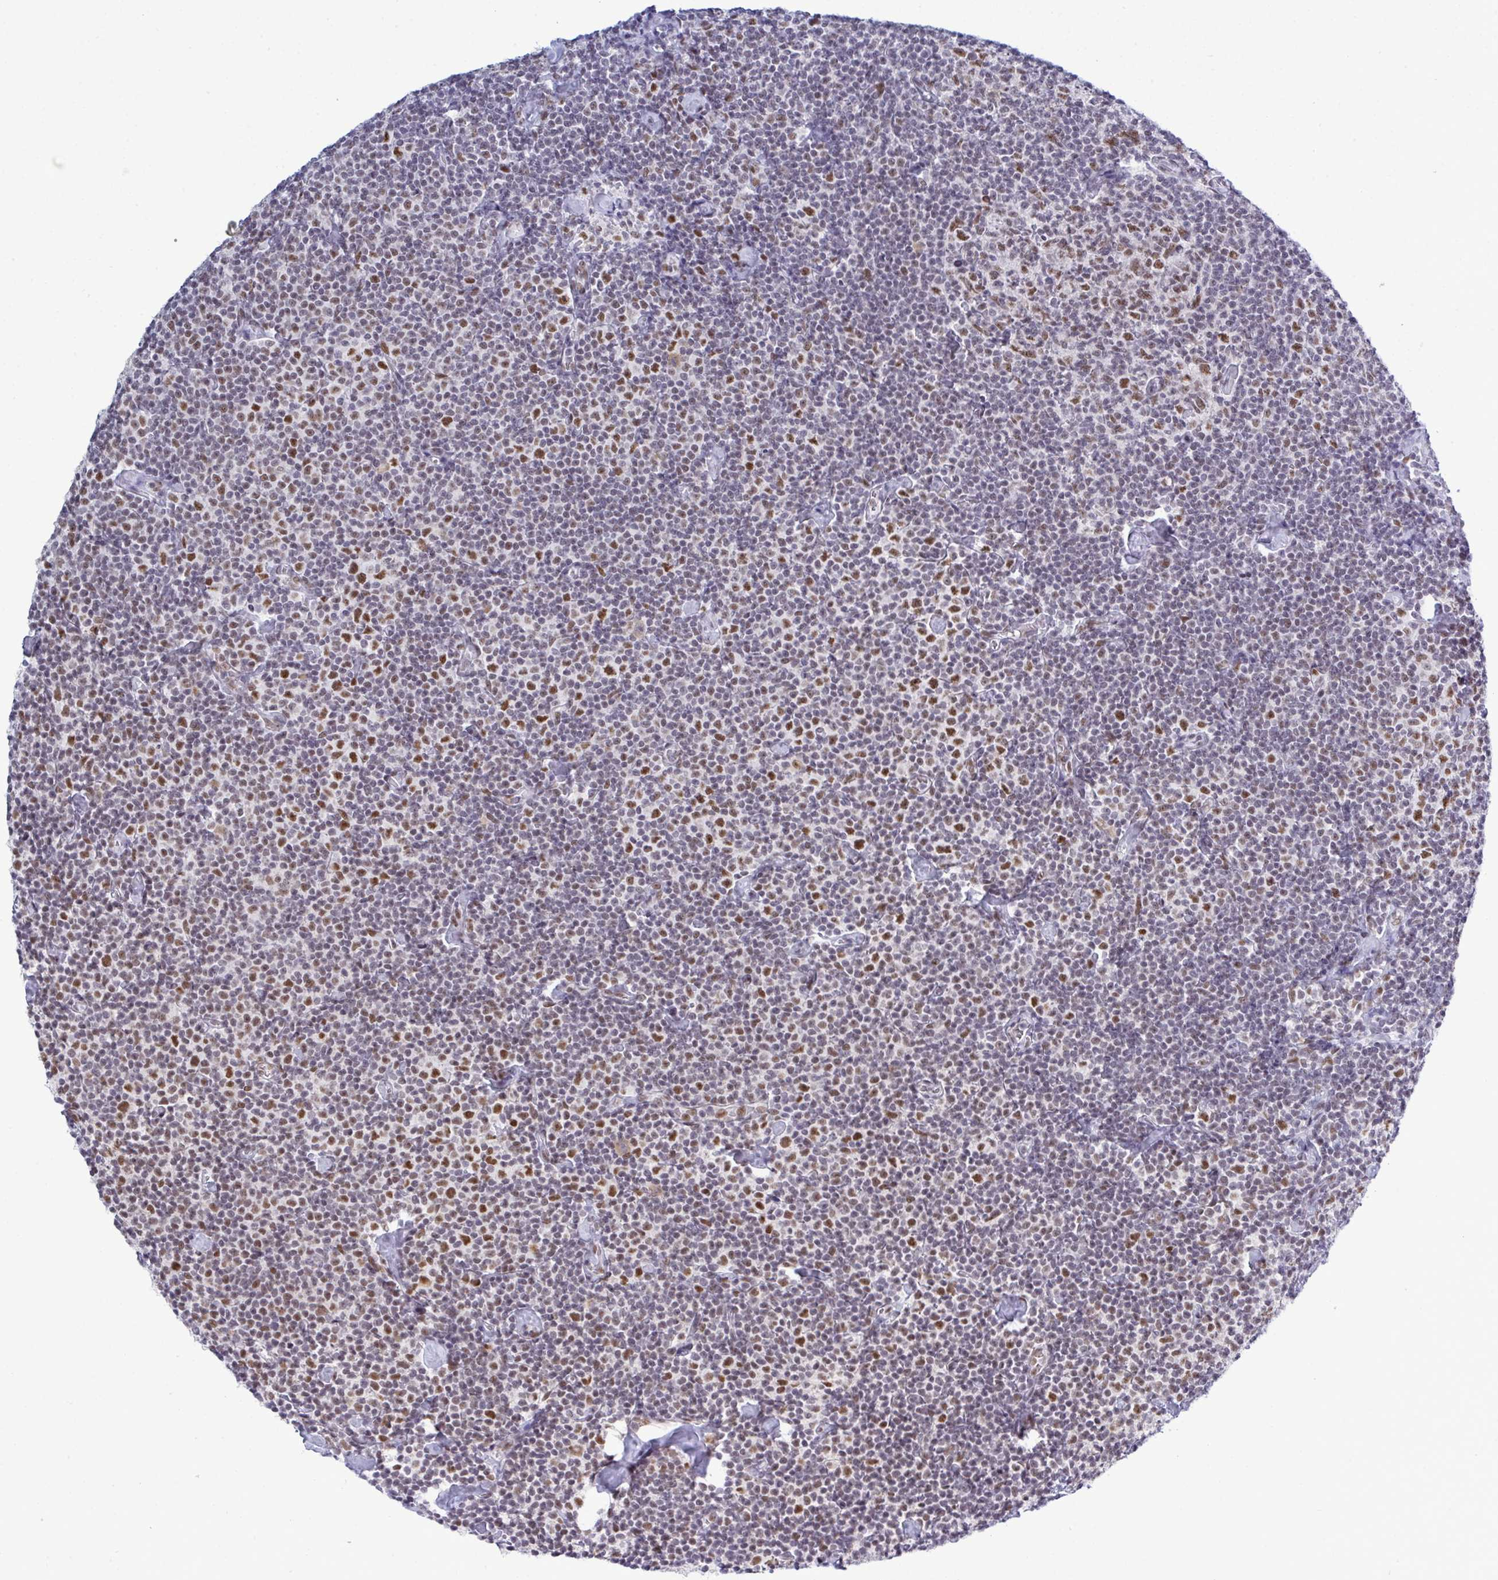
{"staining": {"intensity": "strong", "quantity": "<25%", "location": "nuclear"}, "tissue": "lymphoma", "cell_type": "Tumor cells", "image_type": "cancer", "snomed": [{"axis": "morphology", "description": "Malignant lymphoma, non-Hodgkin's type, Low grade"}, {"axis": "topography", "description": "Lymph node"}], "caption": "Human low-grade malignant lymphoma, non-Hodgkin's type stained with a brown dye shows strong nuclear positive expression in approximately <25% of tumor cells.", "gene": "PPP1R10", "patient": {"sex": "male", "age": 81}}